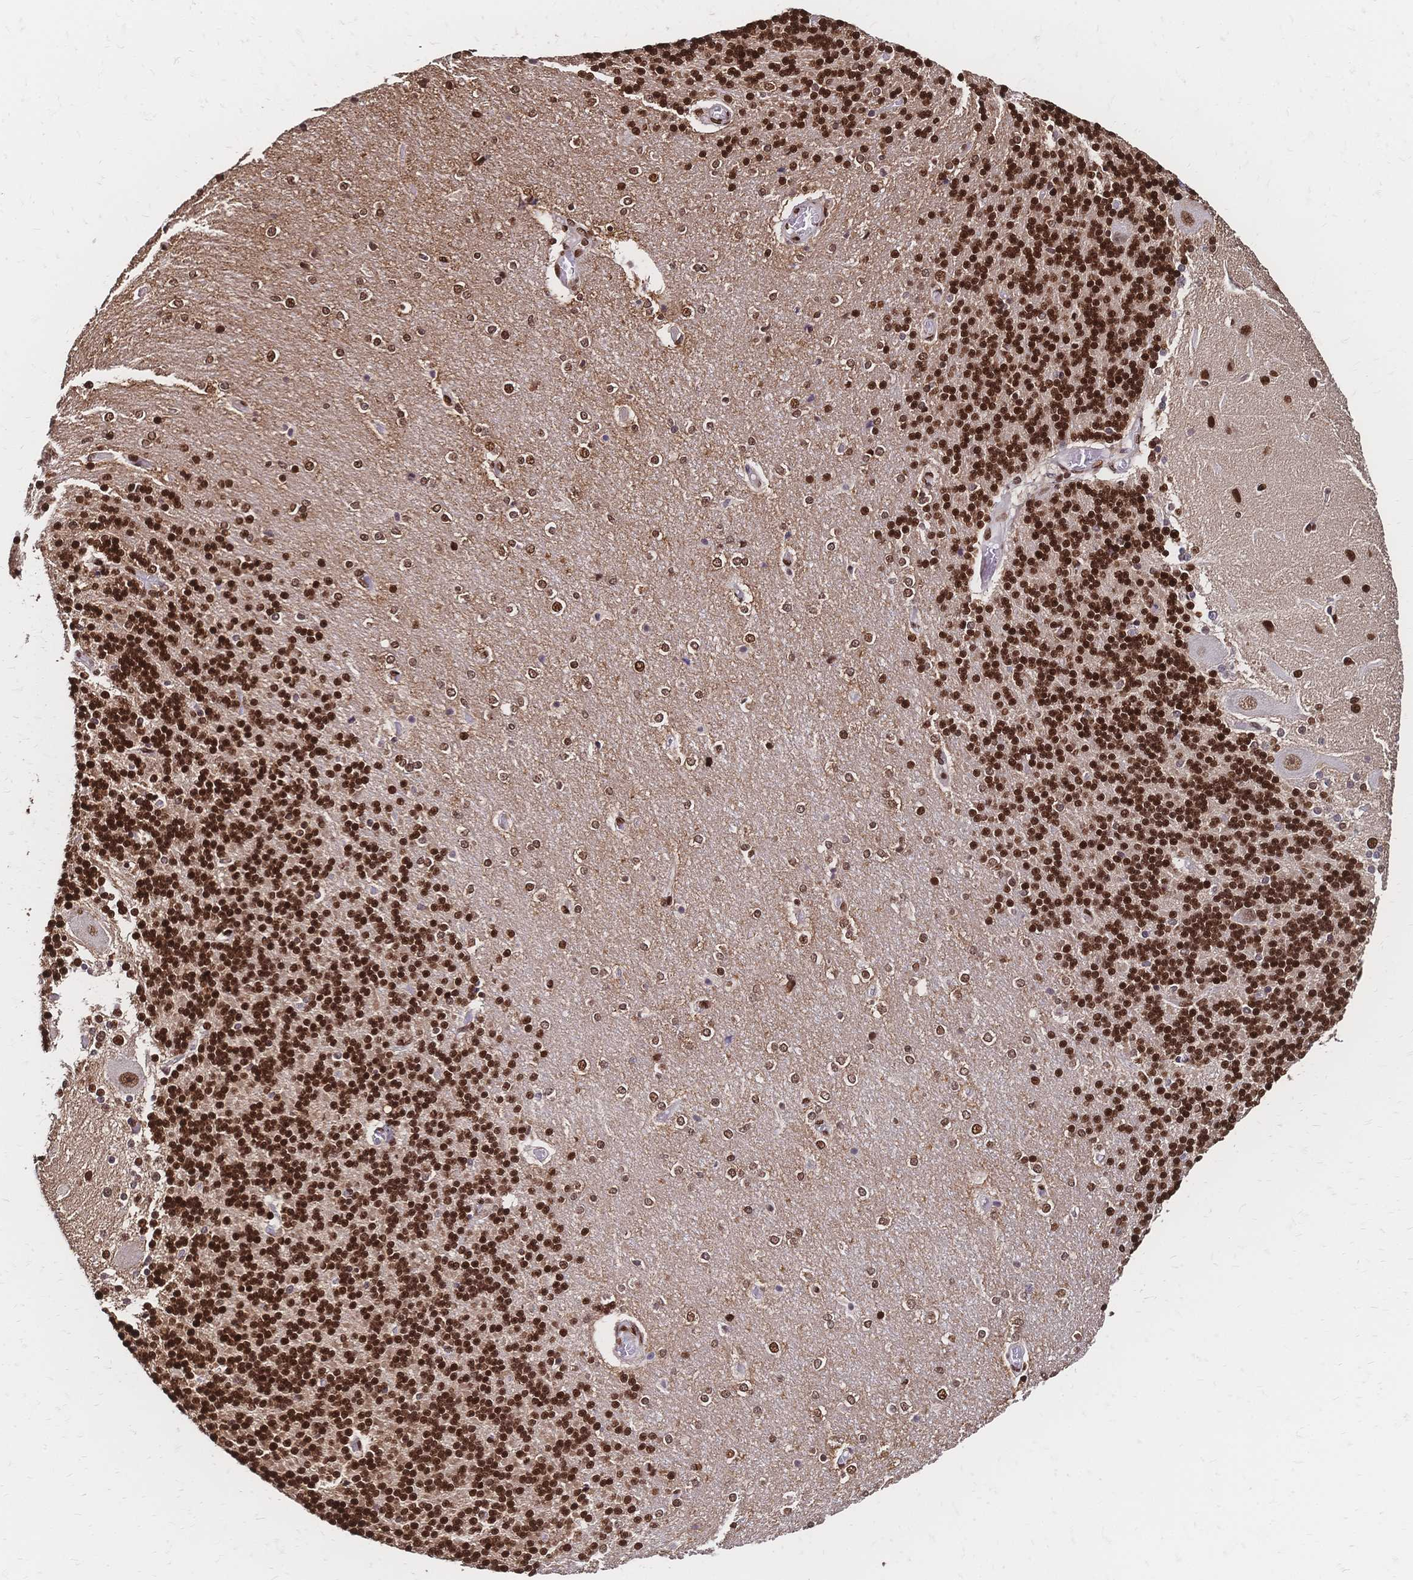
{"staining": {"intensity": "strong", "quantity": ">75%", "location": "nuclear"}, "tissue": "cerebellum", "cell_type": "Cells in granular layer", "image_type": "normal", "snomed": [{"axis": "morphology", "description": "Normal tissue, NOS"}, {"axis": "topography", "description": "Cerebellum"}], "caption": "About >75% of cells in granular layer in unremarkable cerebellum reveal strong nuclear protein expression as visualized by brown immunohistochemical staining.", "gene": "HDGF", "patient": {"sex": "female", "age": 54}}